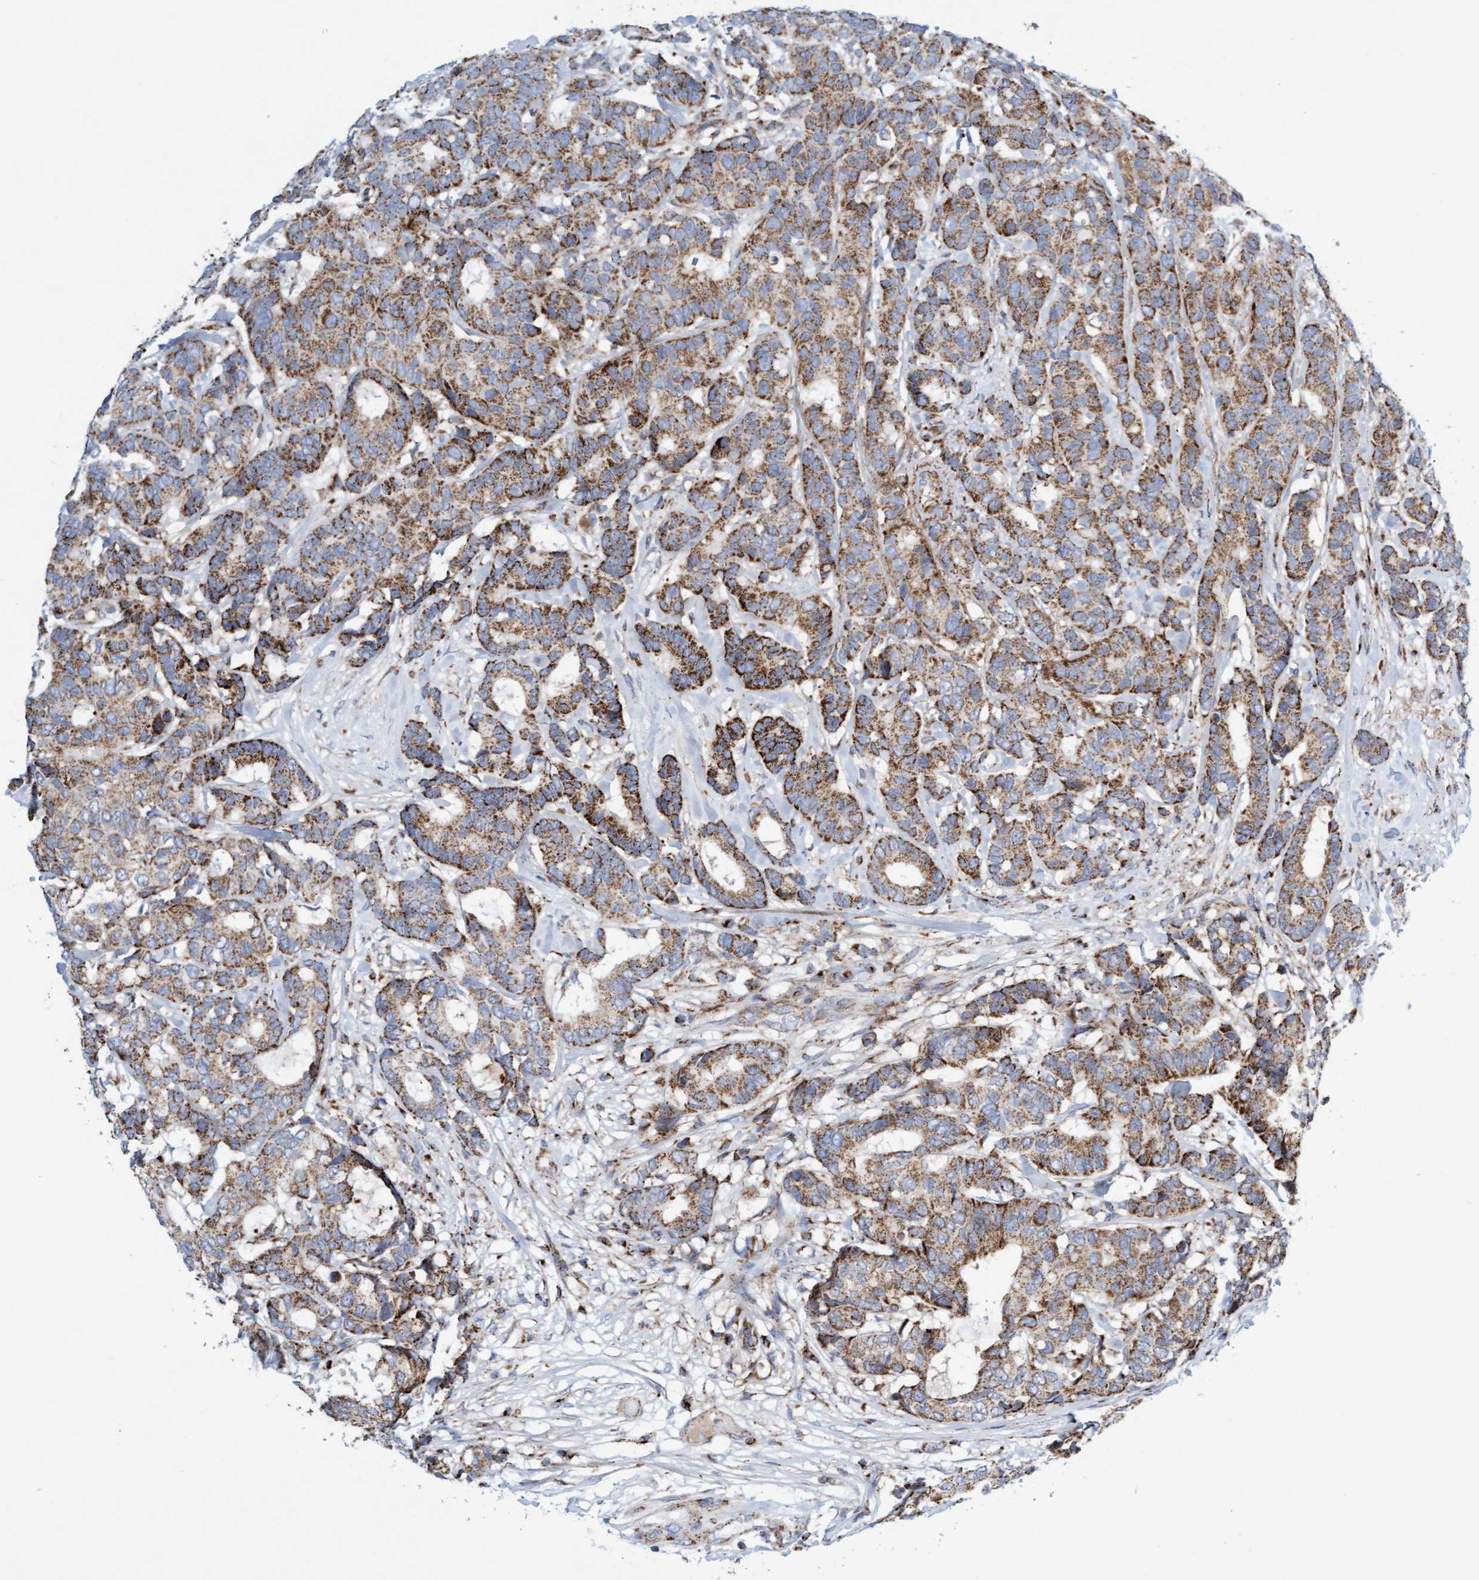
{"staining": {"intensity": "moderate", "quantity": ">75%", "location": "cytoplasmic/membranous"}, "tissue": "breast cancer", "cell_type": "Tumor cells", "image_type": "cancer", "snomed": [{"axis": "morphology", "description": "Duct carcinoma"}, {"axis": "topography", "description": "Breast"}], "caption": "DAB (3,3'-diaminobenzidine) immunohistochemical staining of human breast infiltrating ductal carcinoma demonstrates moderate cytoplasmic/membranous protein staining in approximately >75% of tumor cells. (DAB (3,3'-diaminobenzidine) IHC, brown staining for protein, blue staining for nuclei).", "gene": "GGTA1", "patient": {"sex": "female", "age": 87}}